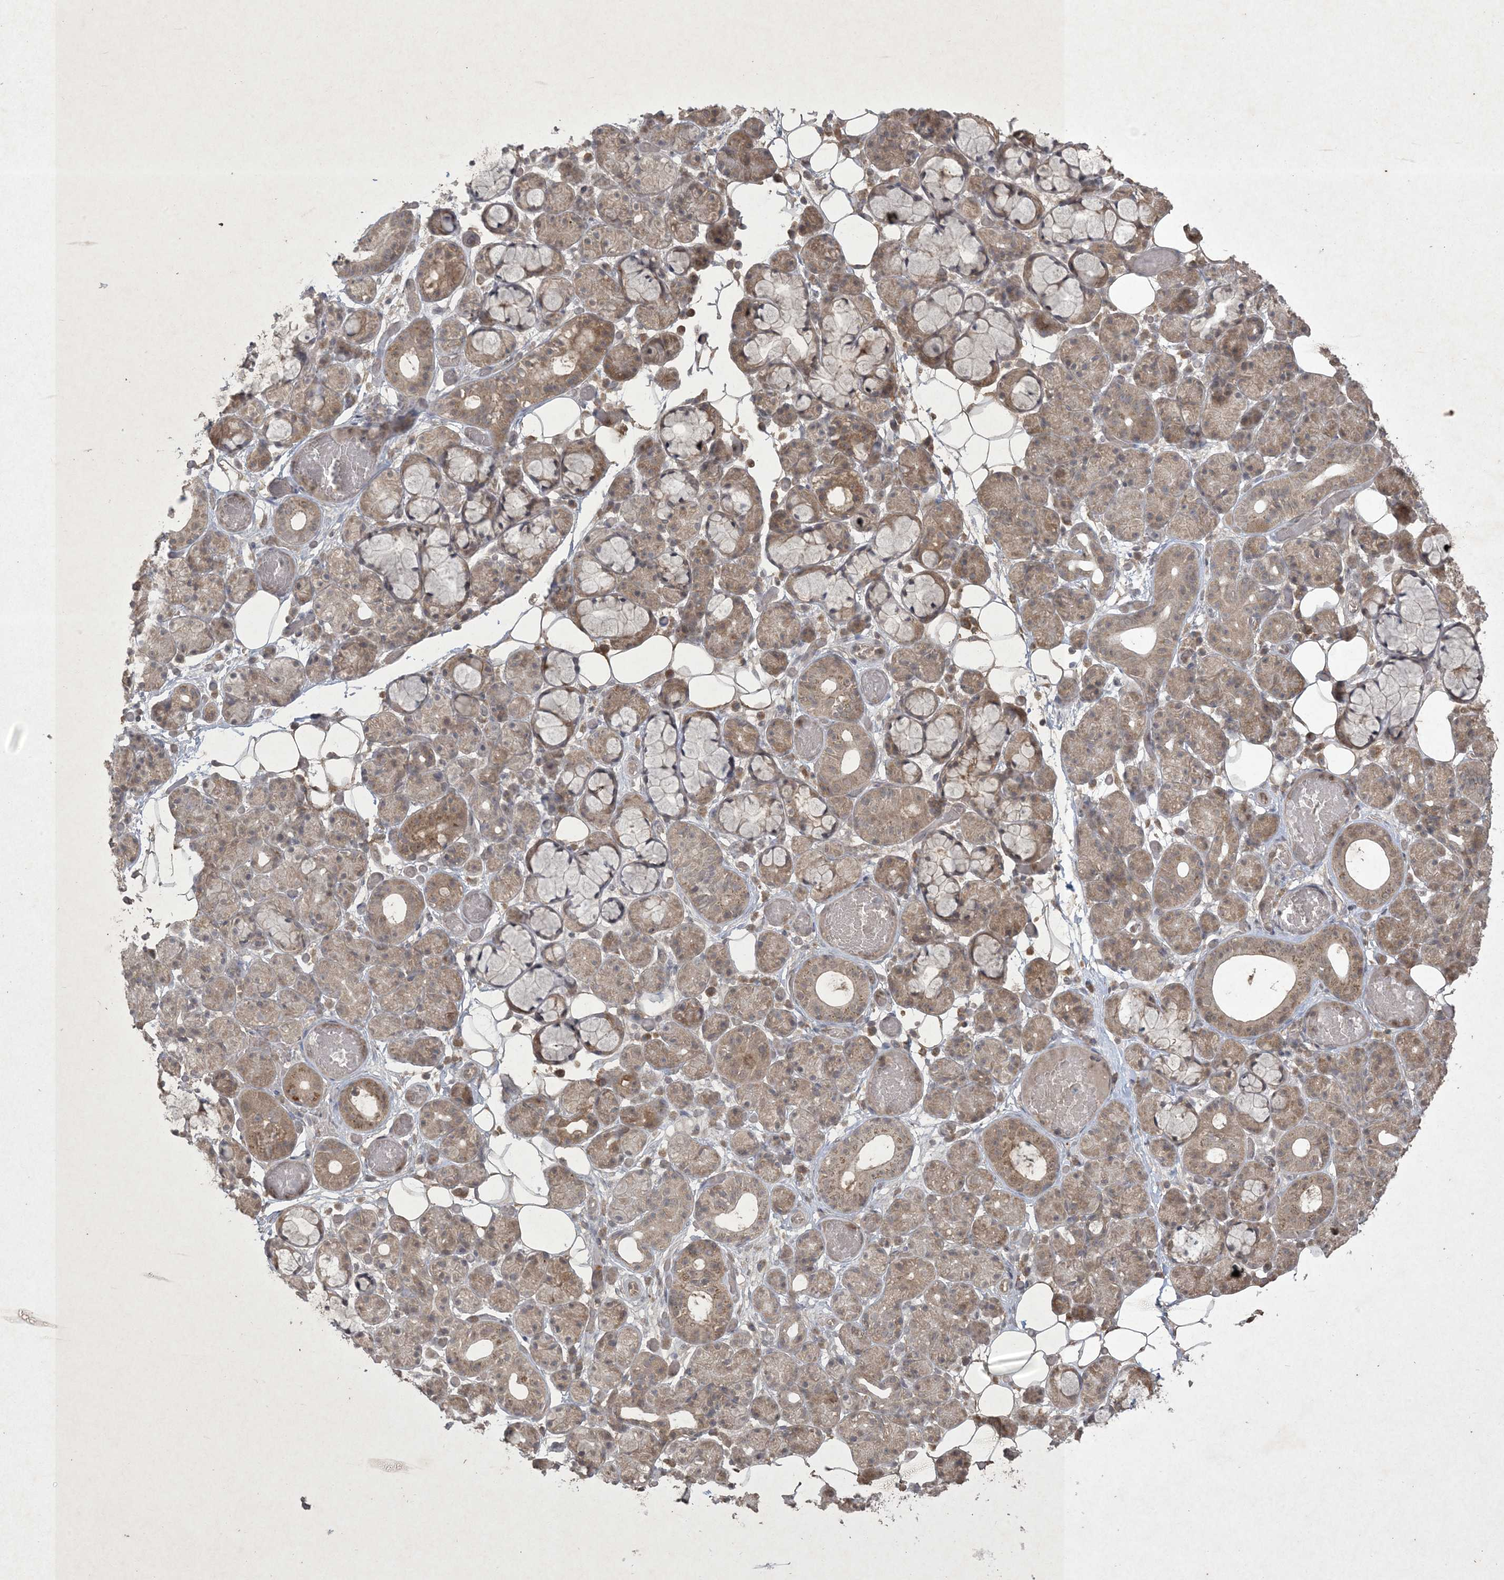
{"staining": {"intensity": "moderate", "quantity": "25%-75%", "location": "cytoplasmic/membranous"}, "tissue": "salivary gland", "cell_type": "Glandular cells", "image_type": "normal", "snomed": [{"axis": "morphology", "description": "Normal tissue, NOS"}, {"axis": "topography", "description": "Salivary gland"}], "caption": "Immunohistochemical staining of benign human salivary gland demonstrates medium levels of moderate cytoplasmic/membranous expression in approximately 25%-75% of glandular cells. (DAB (3,3'-diaminobenzidine) = brown stain, brightfield microscopy at high magnification).", "gene": "NRBP2", "patient": {"sex": "male", "age": 63}}